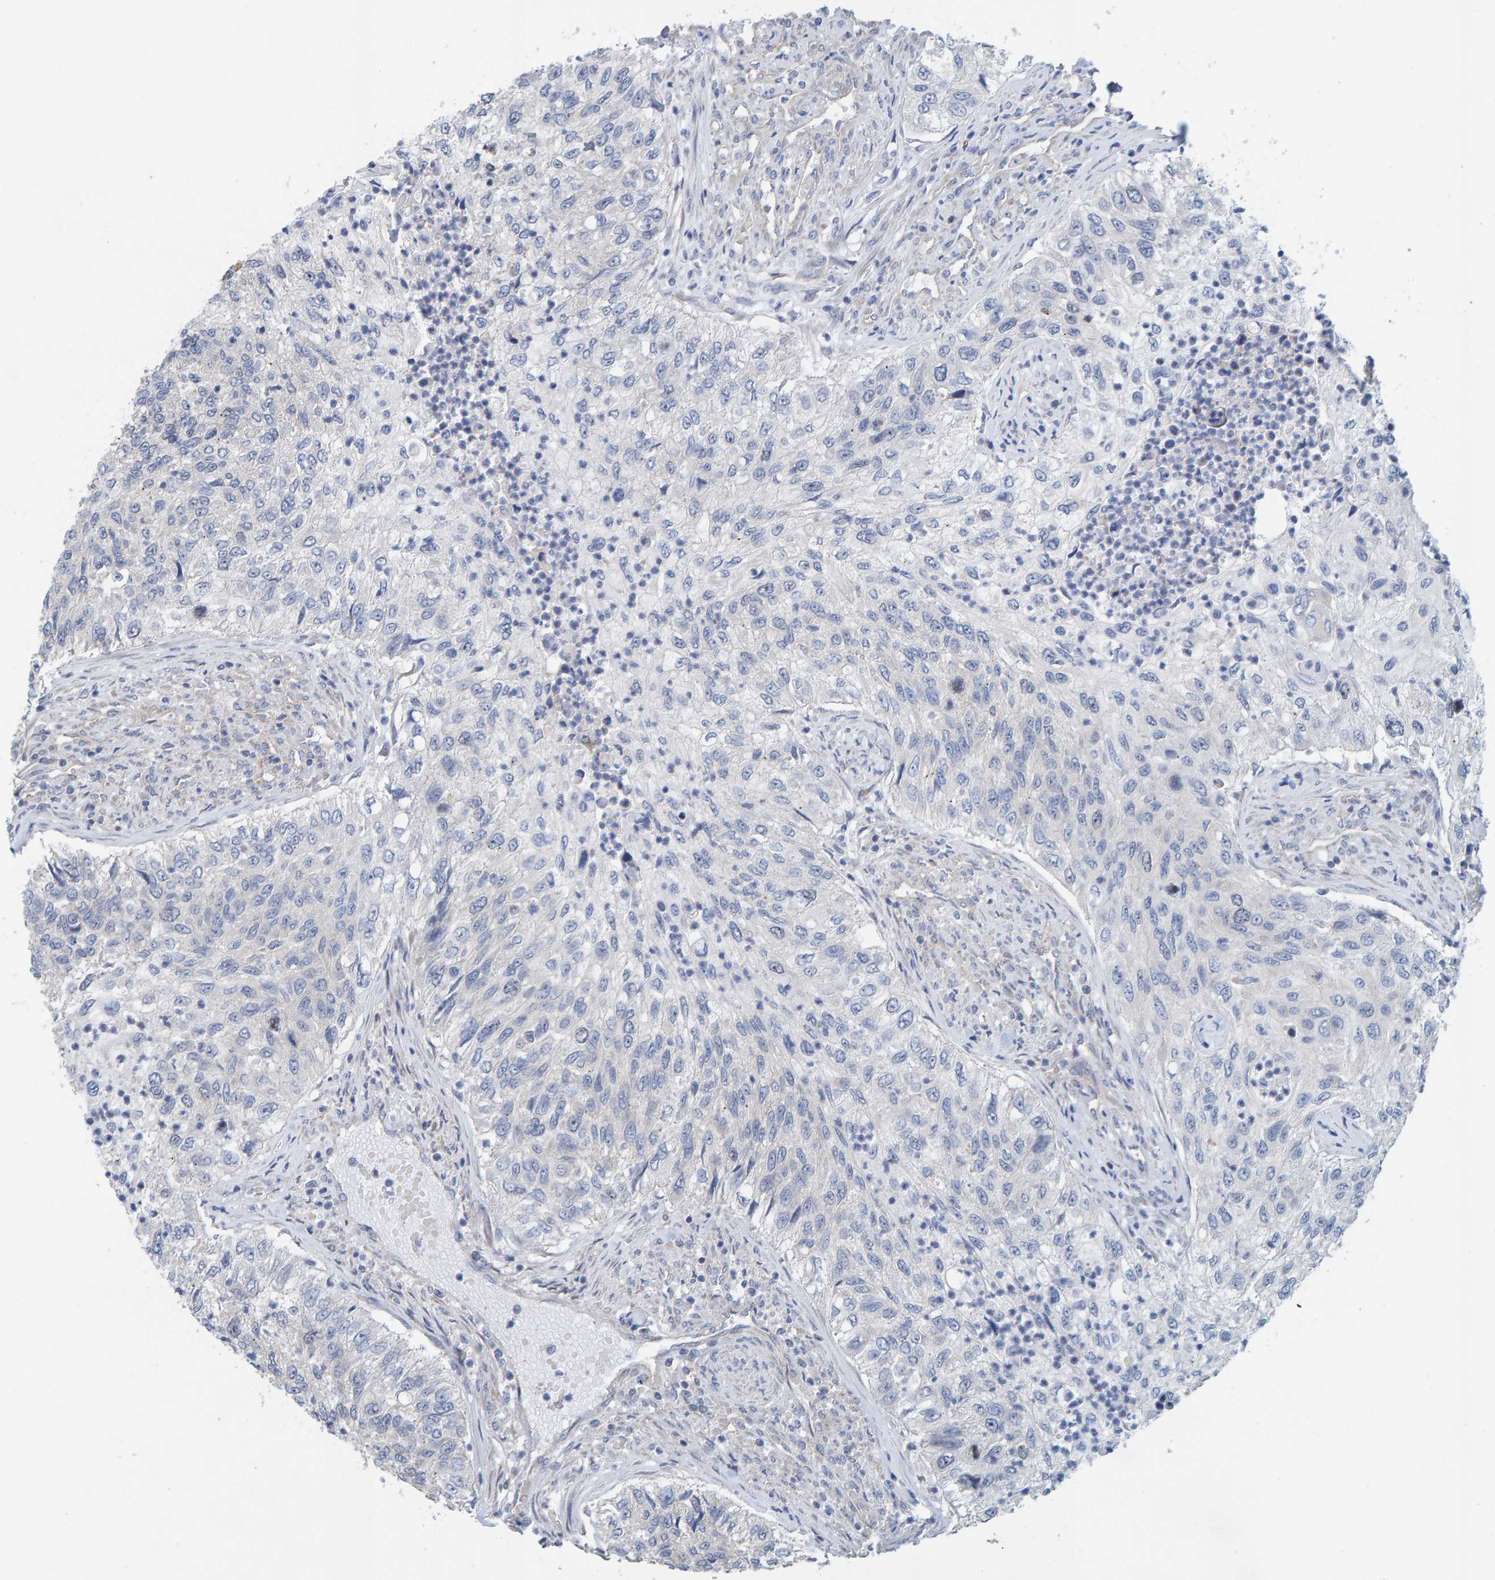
{"staining": {"intensity": "negative", "quantity": "none", "location": "none"}, "tissue": "urothelial cancer", "cell_type": "Tumor cells", "image_type": "cancer", "snomed": [{"axis": "morphology", "description": "Urothelial carcinoma, High grade"}, {"axis": "topography", "description": "Urinary bladder"}], "caption": "The image reveals no significant expression in tumor cells of urothelial cancer. (DAB IHC with hematoxylin counter stain).", "gene": "RGP1", "patient": {"sex": "female", "age": 60}}